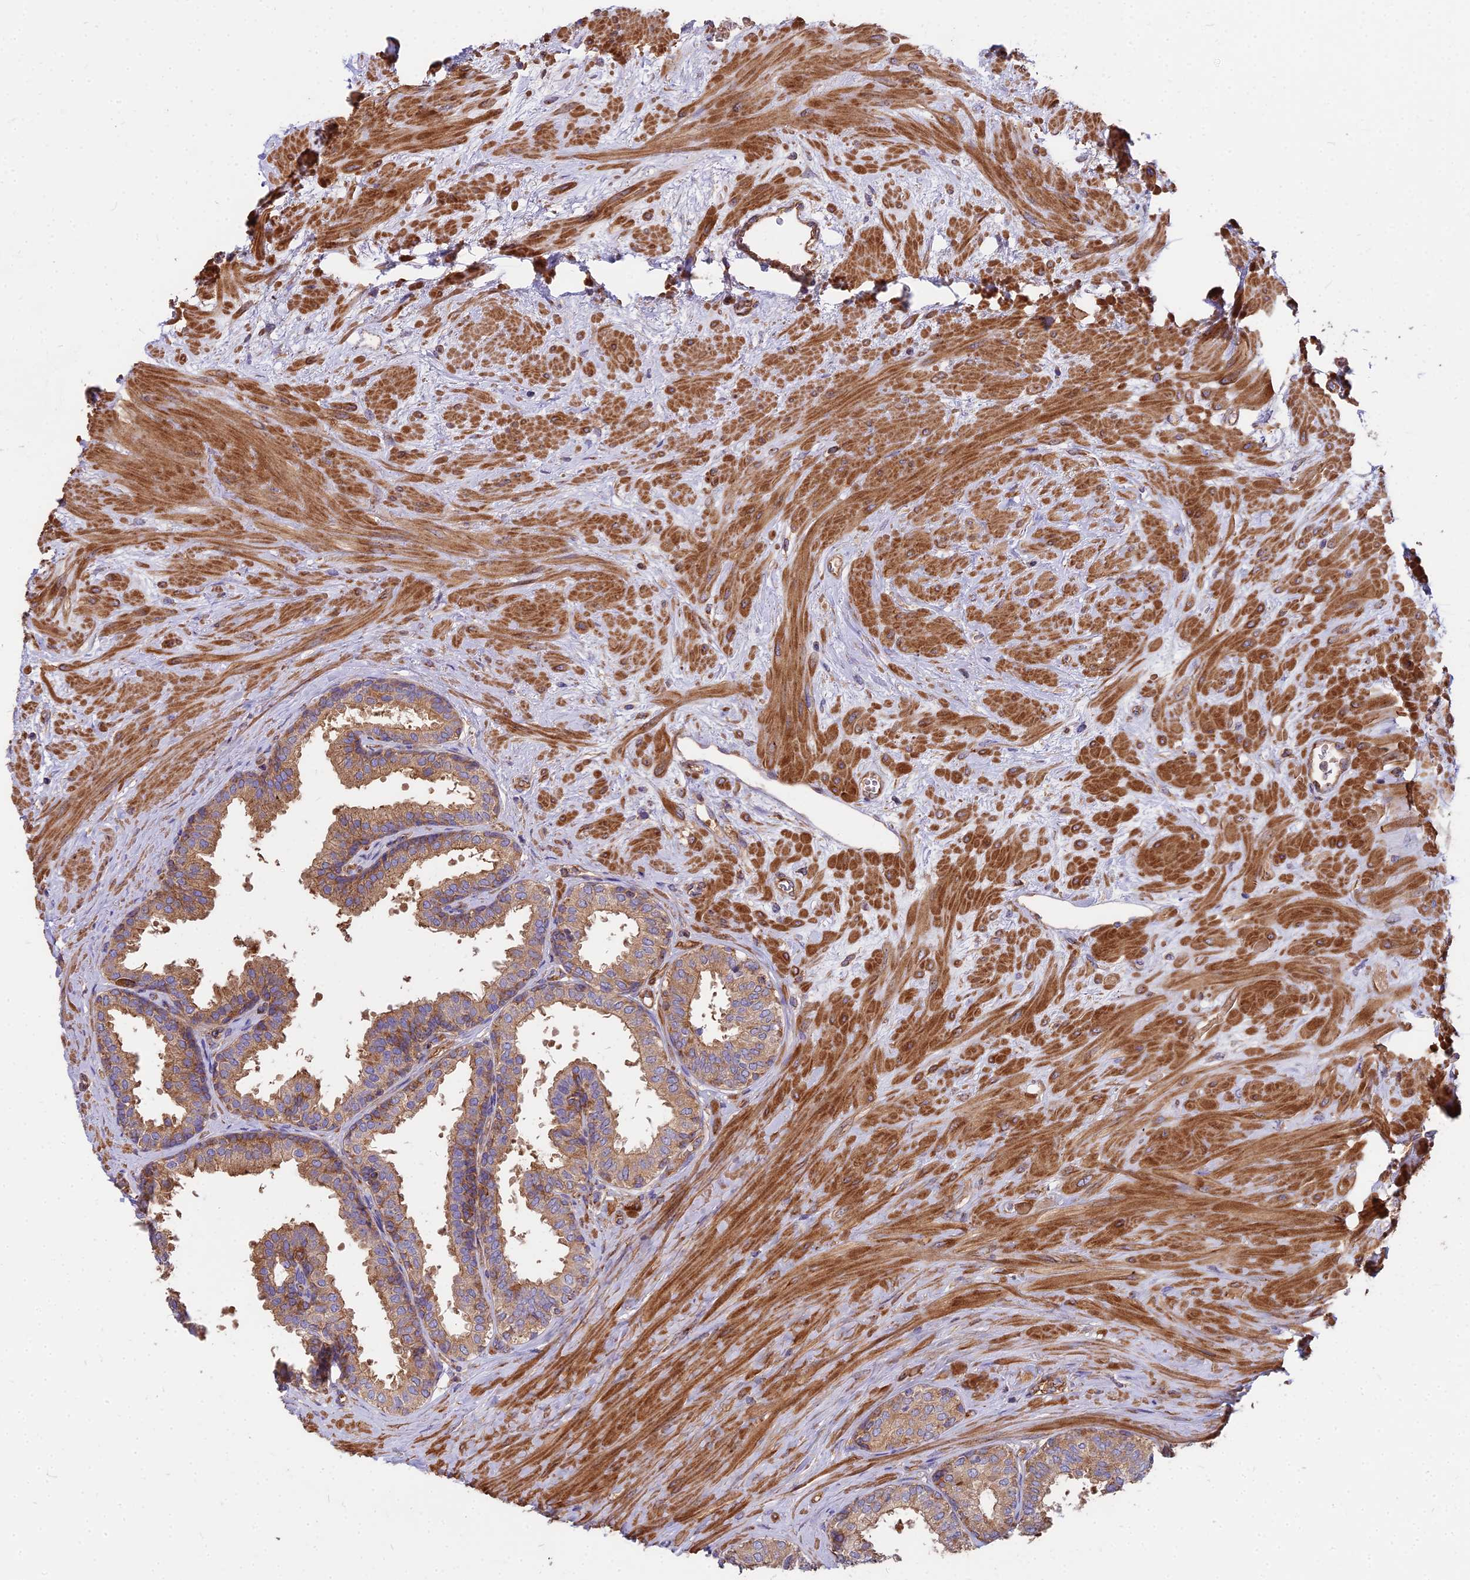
{"staining": {"intensity": "moderate", "quantity": ">75%", "location": "cytoplasmic/membranous"}, "tissue": "prostate", "cell_type": "Glandular cells", "image_type": "normal", "snomed": [{"axis": "morphology", "description": "Normal tissue, NOS"}, {"axis": "topography", "description": "Prostate"}], "caption": "This micrograph reveals immunohistochemistry (IHC) staining of benign prostate, with medium moderate cytoplasmic/membranous staining in about >75% of glandular cells.", "gene": "DCTN3", "patient": {"sex": "male", "age": 48}}